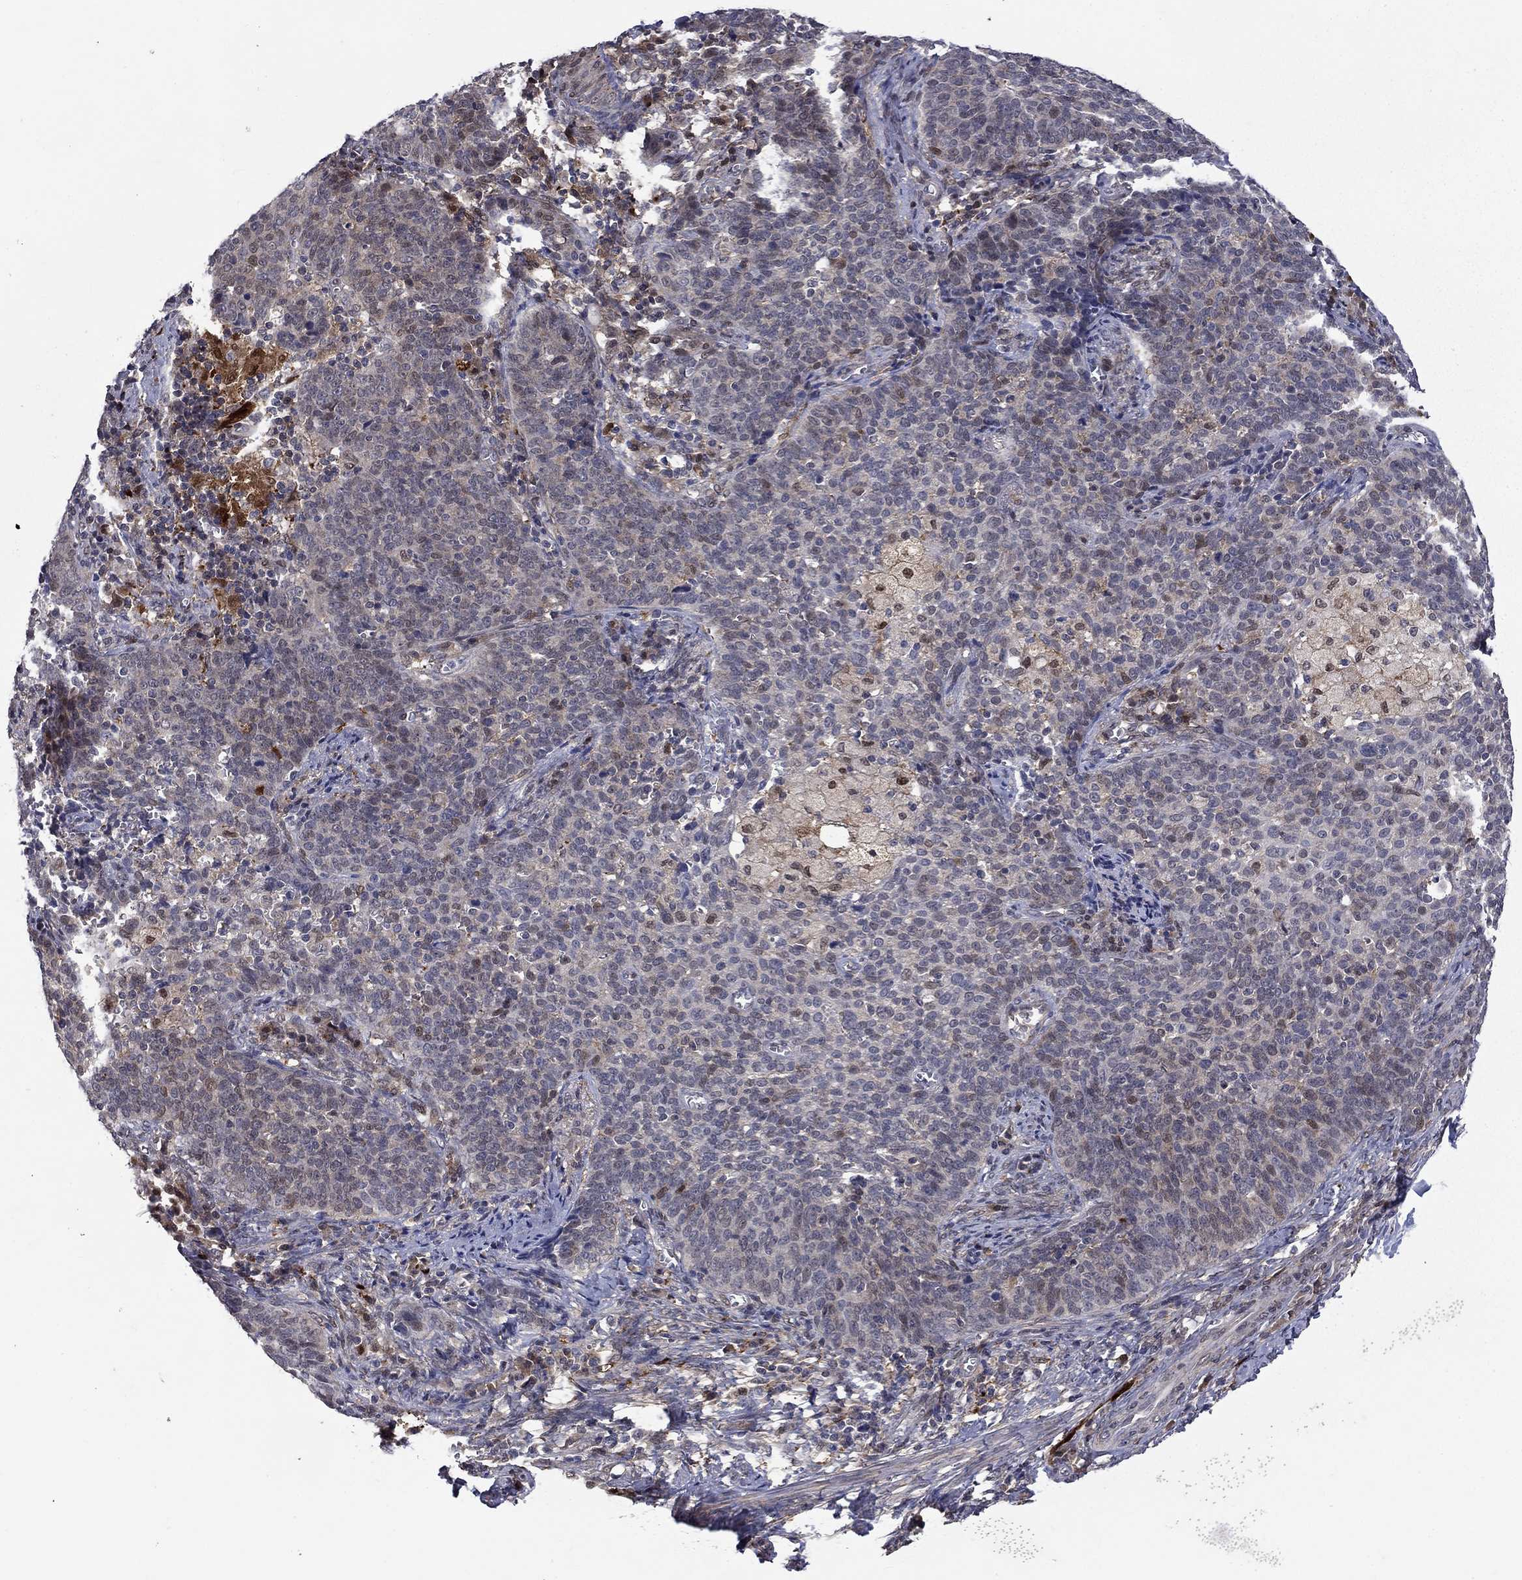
{"staining": {"intensity": "moderate", "quantity": "25%-75%", "location": "cytoplasmic/membranous,nuclear"}, "tissue": "cervical cancer", "cell_type": "Tumor cells", "image_type": "cancer", "snomed": [{"axis": "morphology", "description": "Squamous cell carcinoma, NOS"}, {"axis": "topography", "description": "Cervix"}], "caption": "Cervical cancer (squamous cell carcinoma) stained with DAB (3,3'-diaminobenzidine) immunohistochemistry displays medium levels of moderate cytoplasmic/membranous and nuclear staining in about 25%-75% of tumor cells.", "gene": "CBR1", "patient": {"sex": "female", "age": 39}}